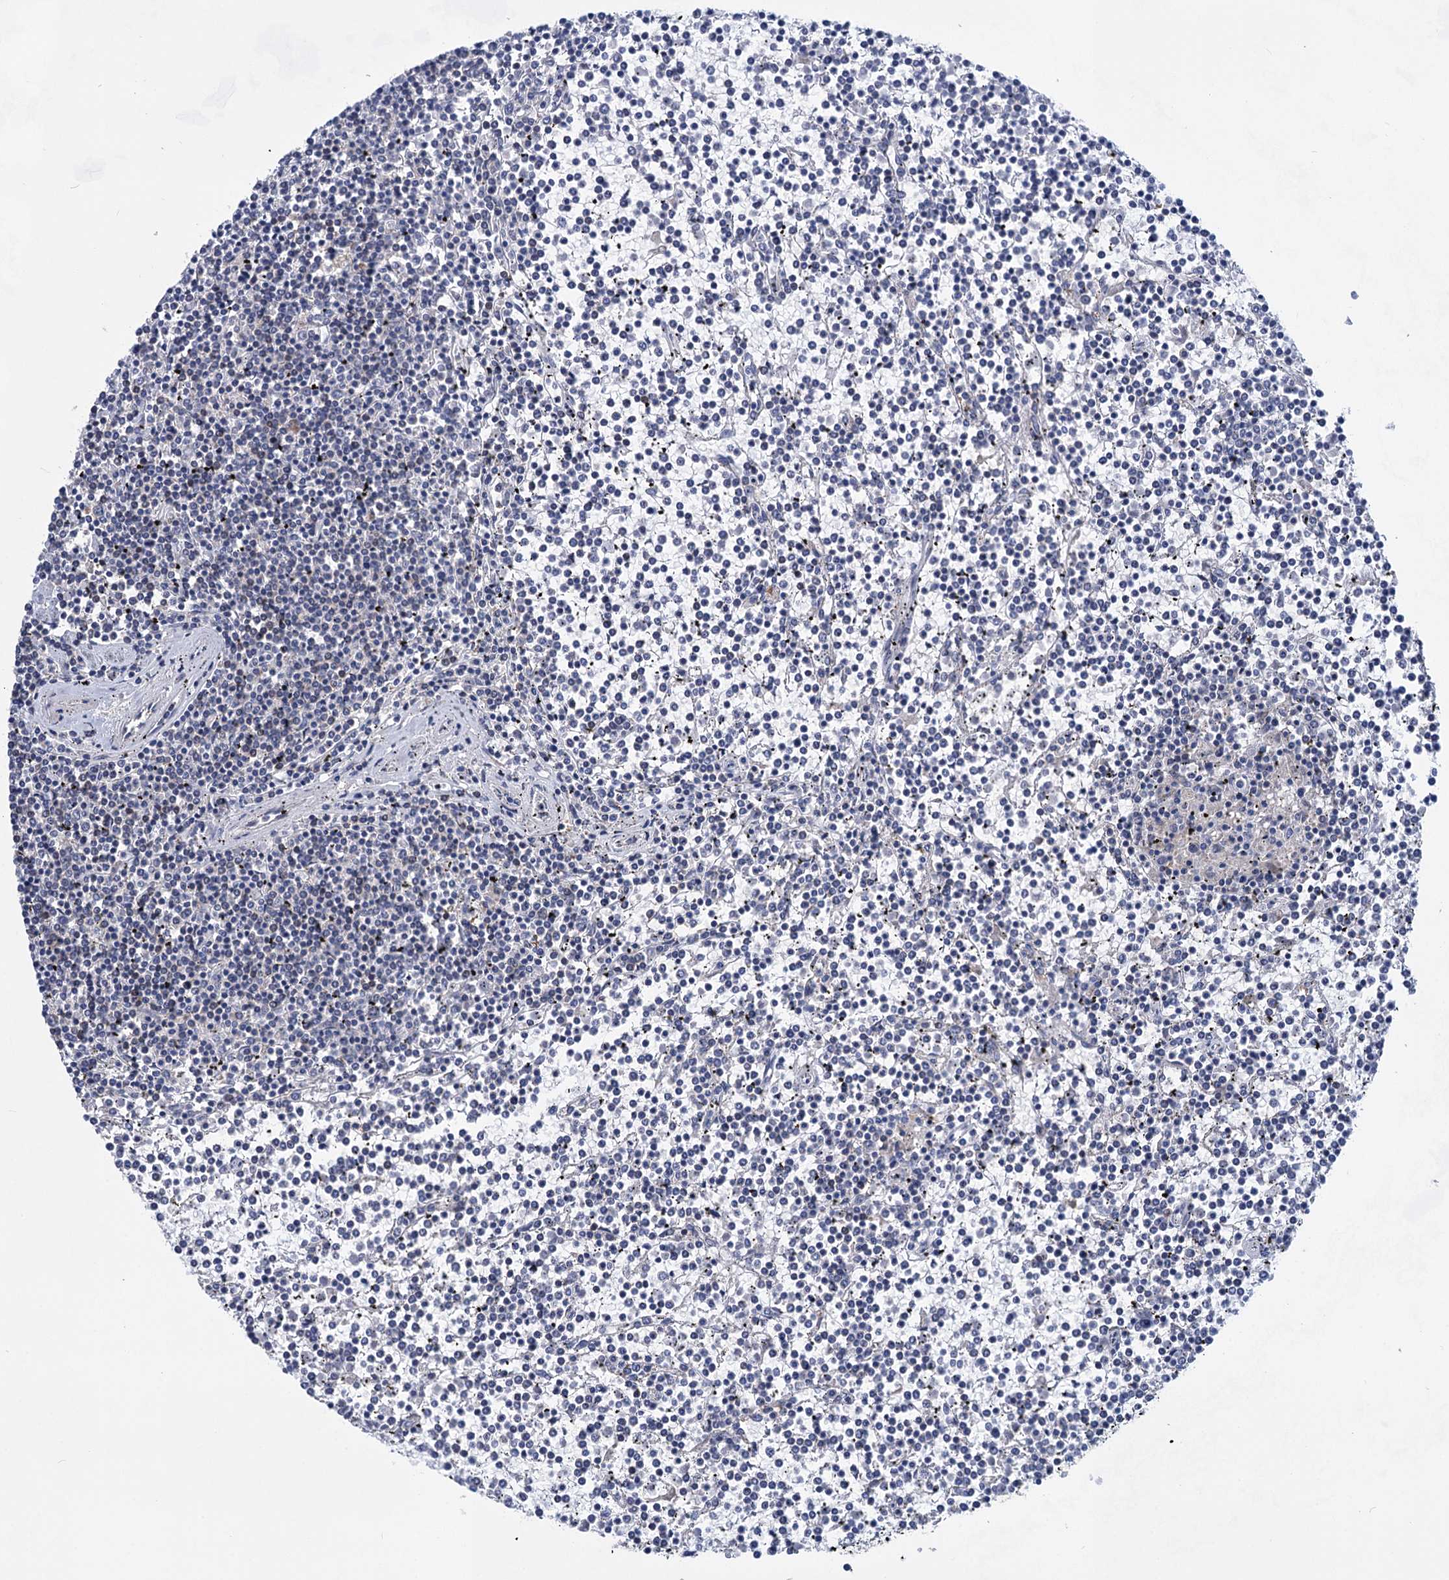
{"staining": {"intensity": "negative", "quantity": "none", "location": "none"}, "tissue": "lymphoma", "cell_type": "Tumor cells", "image_type": "cancer", "snomed": [{"axis": "morphology", "description": "Malignant lymphoma, non-Hodgkin's type, Low grade"}, {"axis": "topography", "description": "Spleen"}], "caption": "A histopathology image of lymphoma stained for a protein exhibits no brown staining in tumor cells.", "gene": "TTC17", "patient": {"sex": "female", "age": 19}}